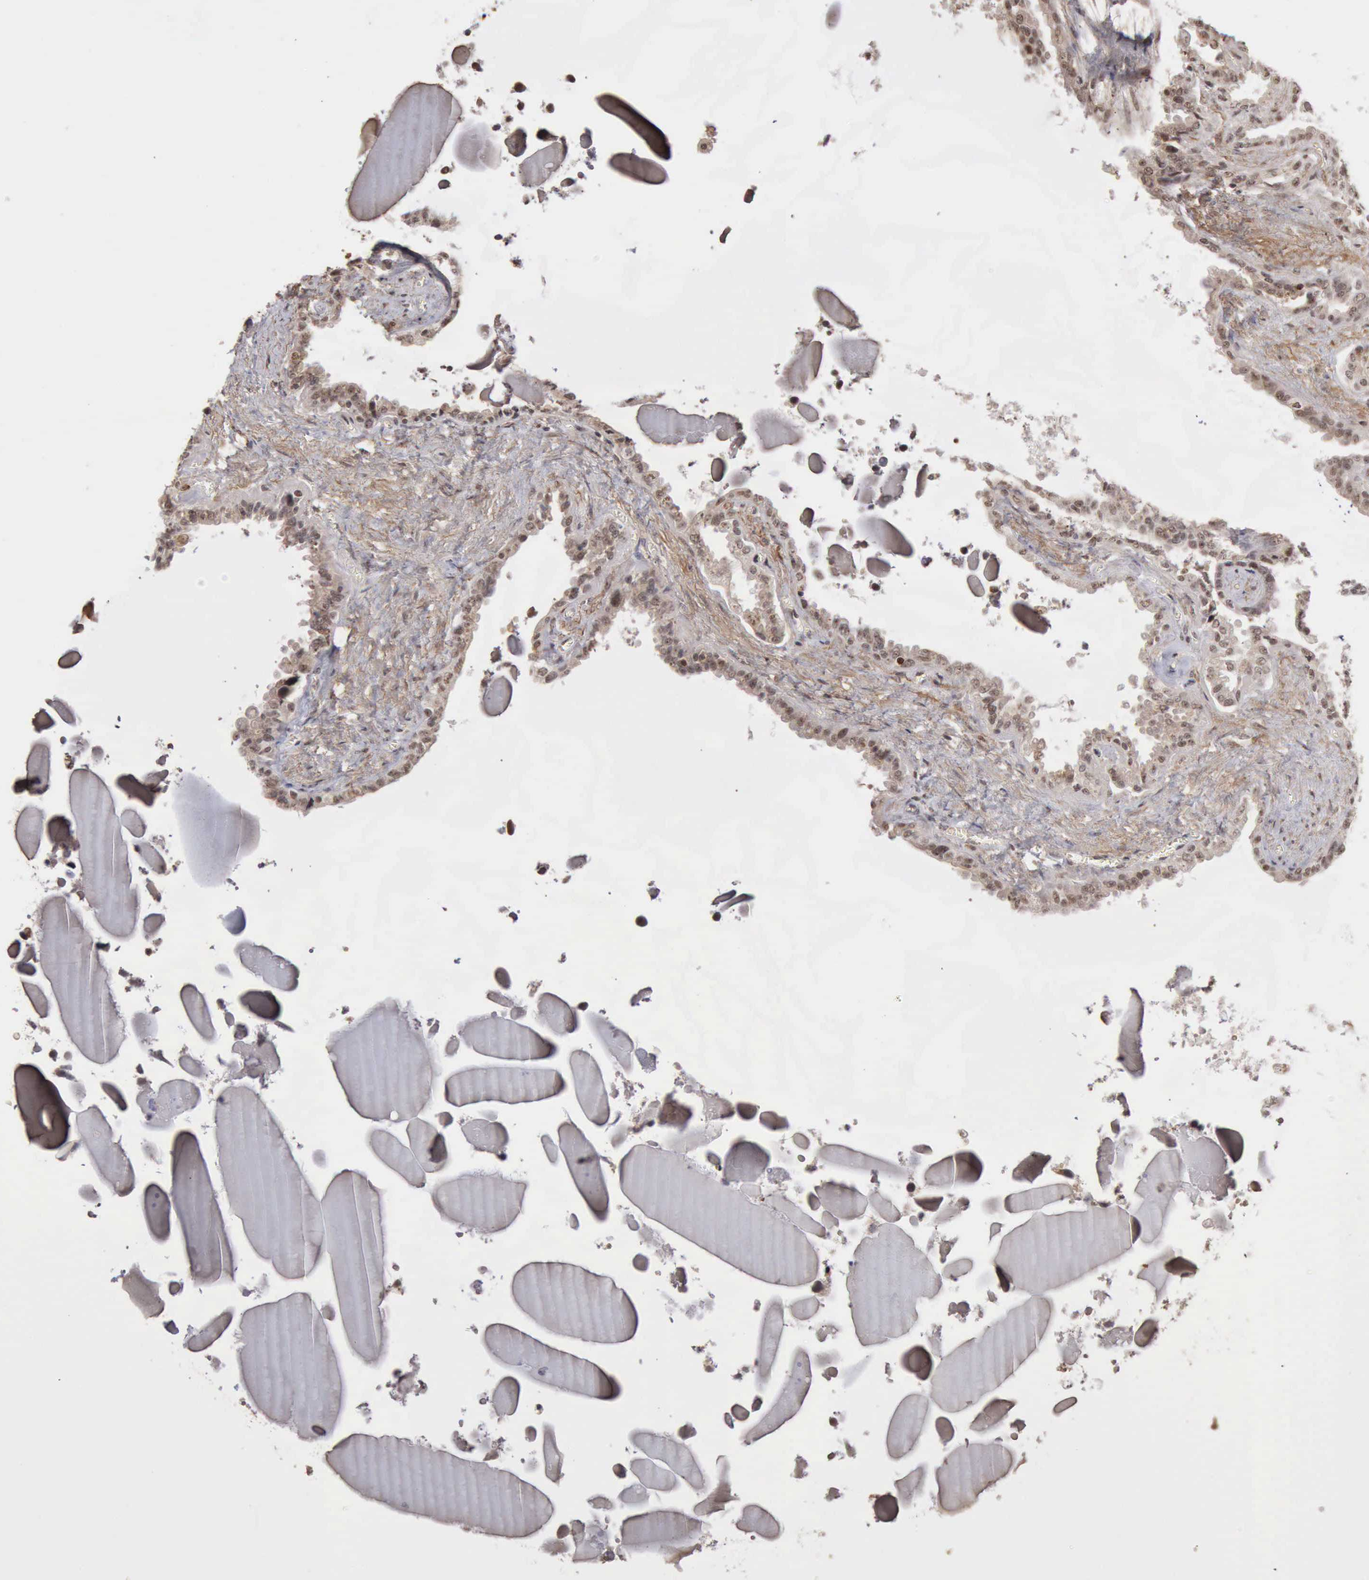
{"staining": {"intensity": "moderate", "quantity": ">75%", "location": "cytoplasmic/membranous,nuclear"}, "tissue": "seminal vesicle", "cell_type": "Glandular cells", "image_type": "normal", "snomed": [{"axis": "morphology", "description": "Normal tissue, NOS"}, {"axis": "morphology", "description": "Inflammation, NOS"}, {"axis": "topography", "description": "Urinary bladder"}, {"axis": "topography", "description": "Prostate"}, {"axis": "topography", "description": "Seminal veicle"}], "caption": "The histopathology image exhibits a brown stain indicating the presence of a protein in the cytoplasmic/membranous,nuclear of glandular cells in seminal vesicle. Immunohistochemistry stains the protein in brown and the nuclei are stained blue.", "gene": "CDKN2A", "patient": {"sex": "male", "age": 82}}